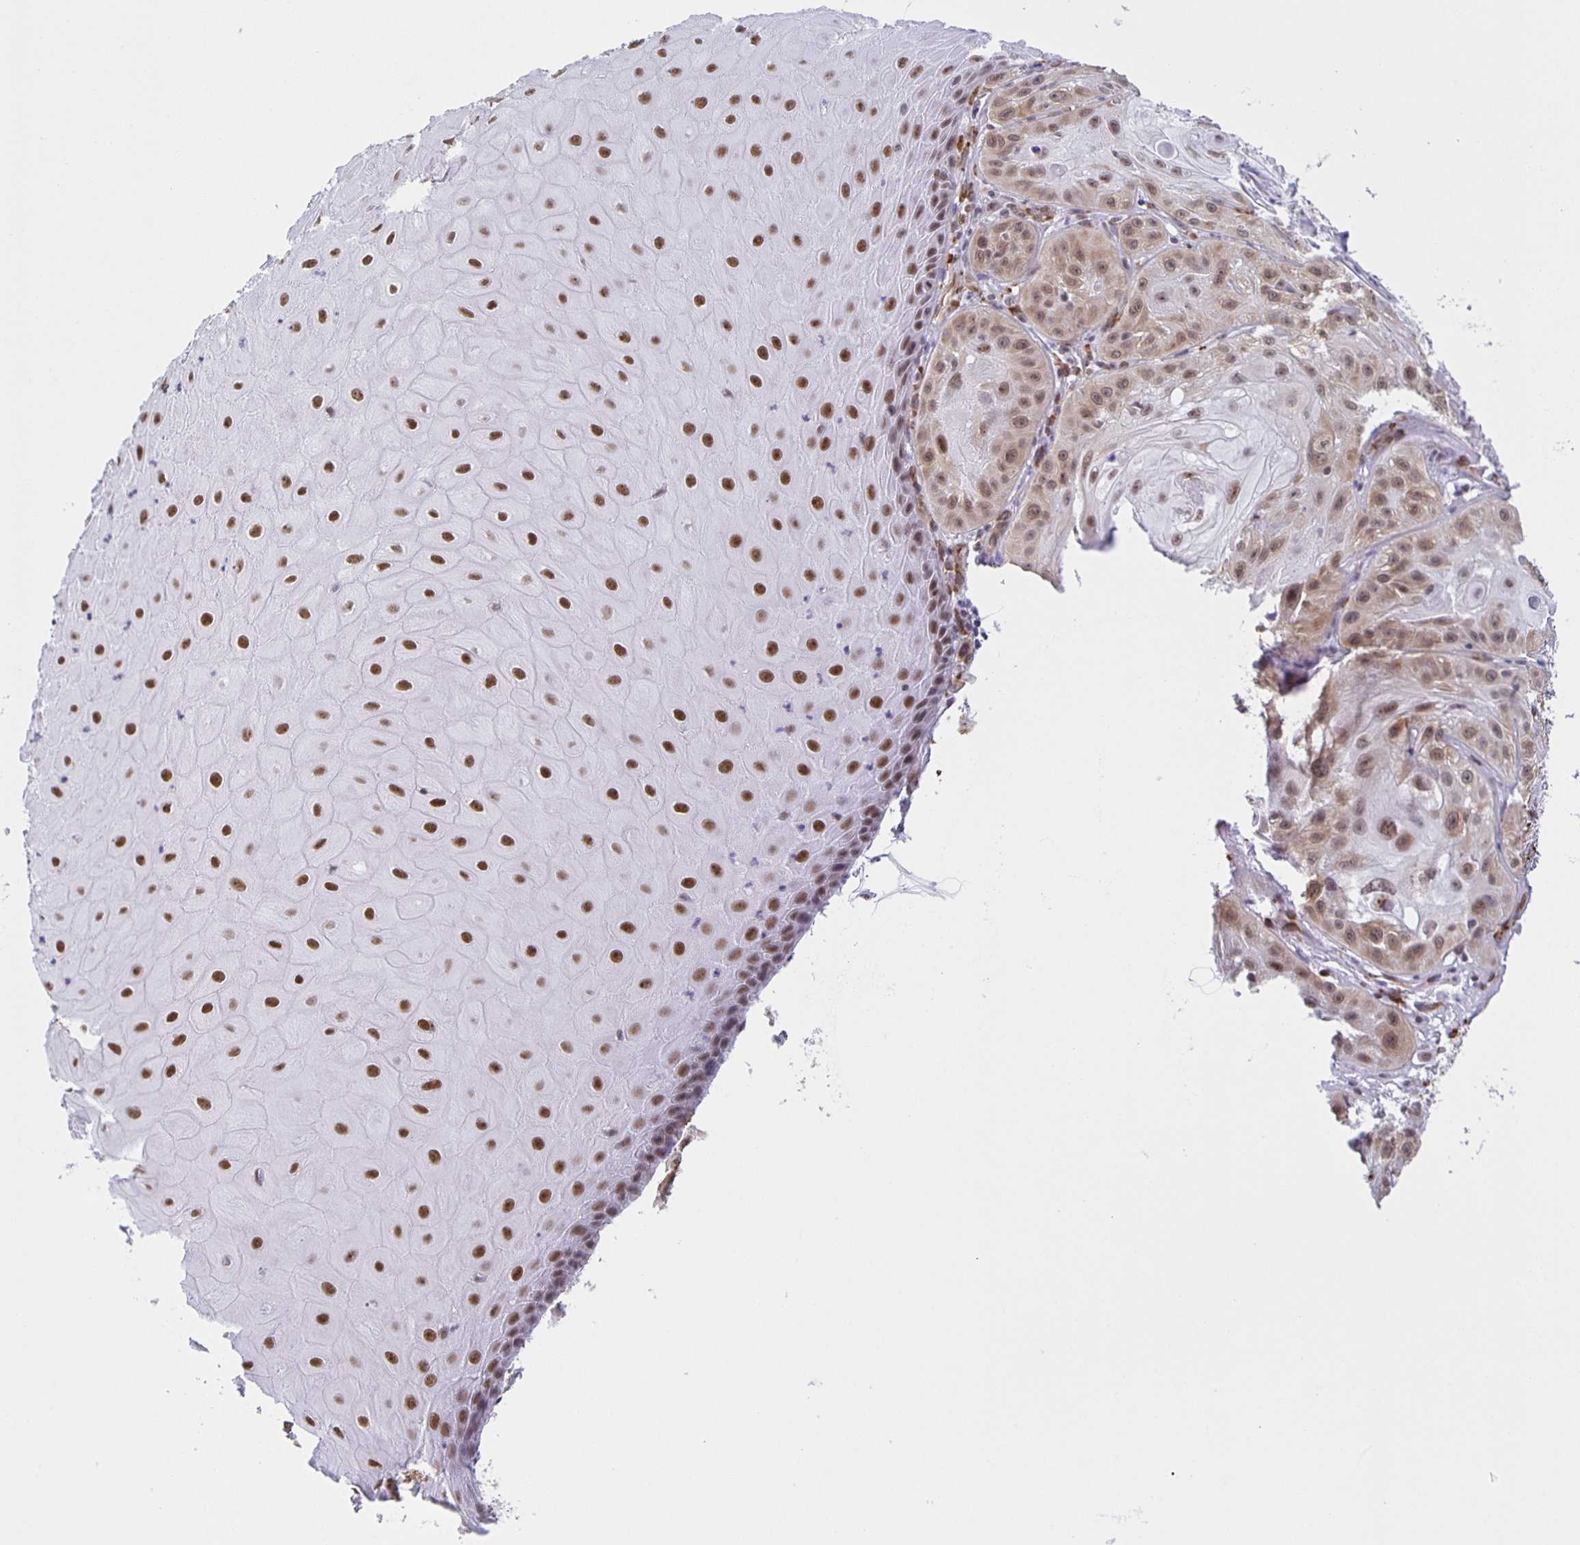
{"staining": {"intensity": "moderate", "quantity": ">75%", "location": "cytoplasmic/membranous,nuclear"}, "tissue": "skin cancer", "cell_type": "Tumor cells", "image_type": "cancer", "snomed": [{"axis": "morphology", "description": "Squamous cell carcinoma, NOS"}, {"axis": "topography", "description": "Skin"}], "caption": "A brown stain shows moderate cytoplasmic/membranous and nuclear positivity of a protein in human skin cancer (squamous cell carcinoma) tumor cells. (DAB (3,3'-diaminobenzidine) IHC, brown staining for protein, blue staining for nuclei).", "gene": "ZRANB2", "patient": {"sex": "male", "age": 85}}